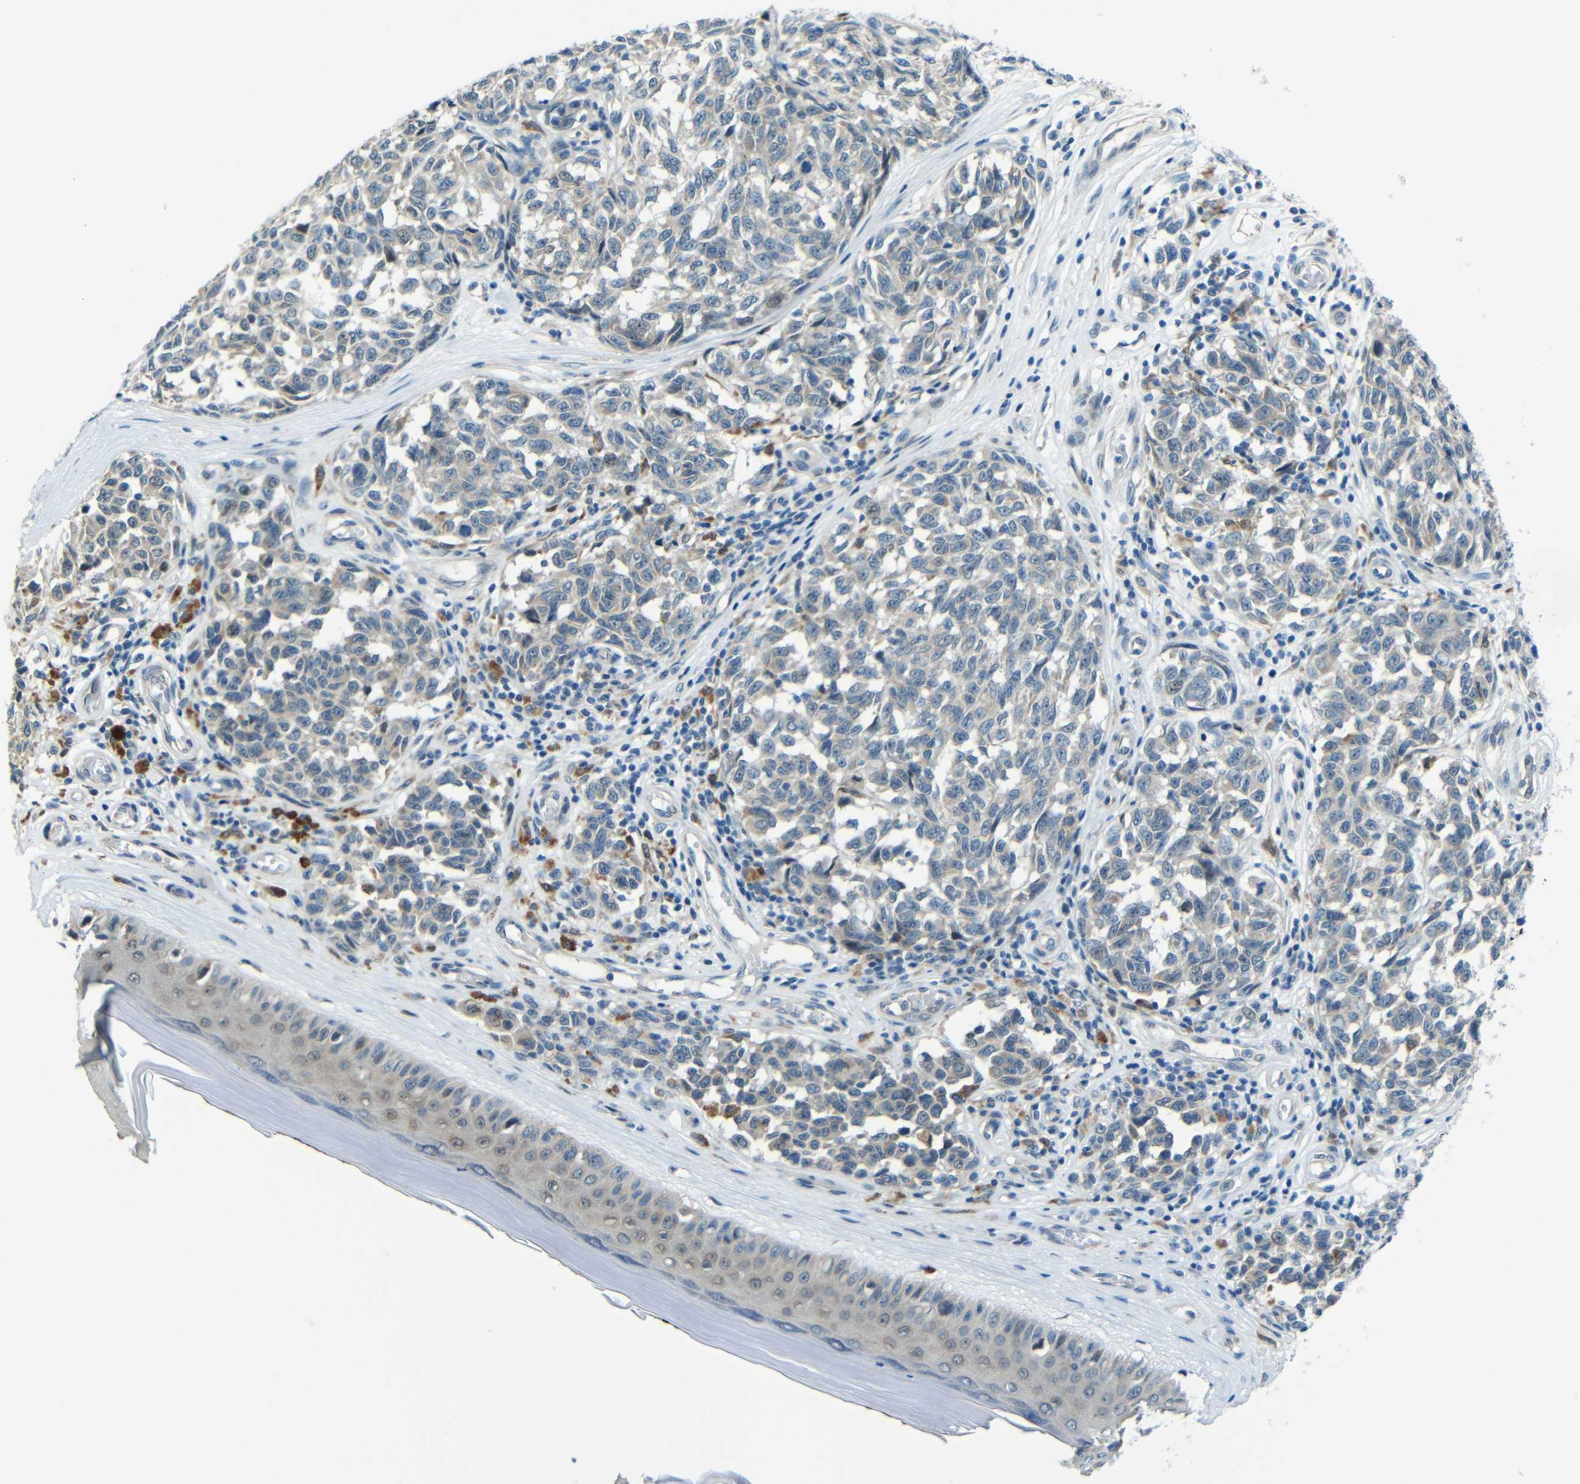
{"staining": {"intensity": "moderate", "quantity": "<25%", "location": "cytoplasmic/membranous"}, "tissue": "melanoma", "cell_type": "Tumor cells", "image_type": "cancer", "snomed": [{"axis": "morphology", "description": "Malignant melanoma, NOS"}, {"axis": "topography", "description": "Skin"}], "caption": "This photomicrograph demonstrates malignant melanoma stained with immunohistochemistry (IHC) to label a protein in brown. The cytoplasmic/membranous of tumor cells show moderate positivity for the protein. Nuclei are counter-stained blue.", "gene": "ANKRD22", "patient": {"sex": "female", "age": 64}}